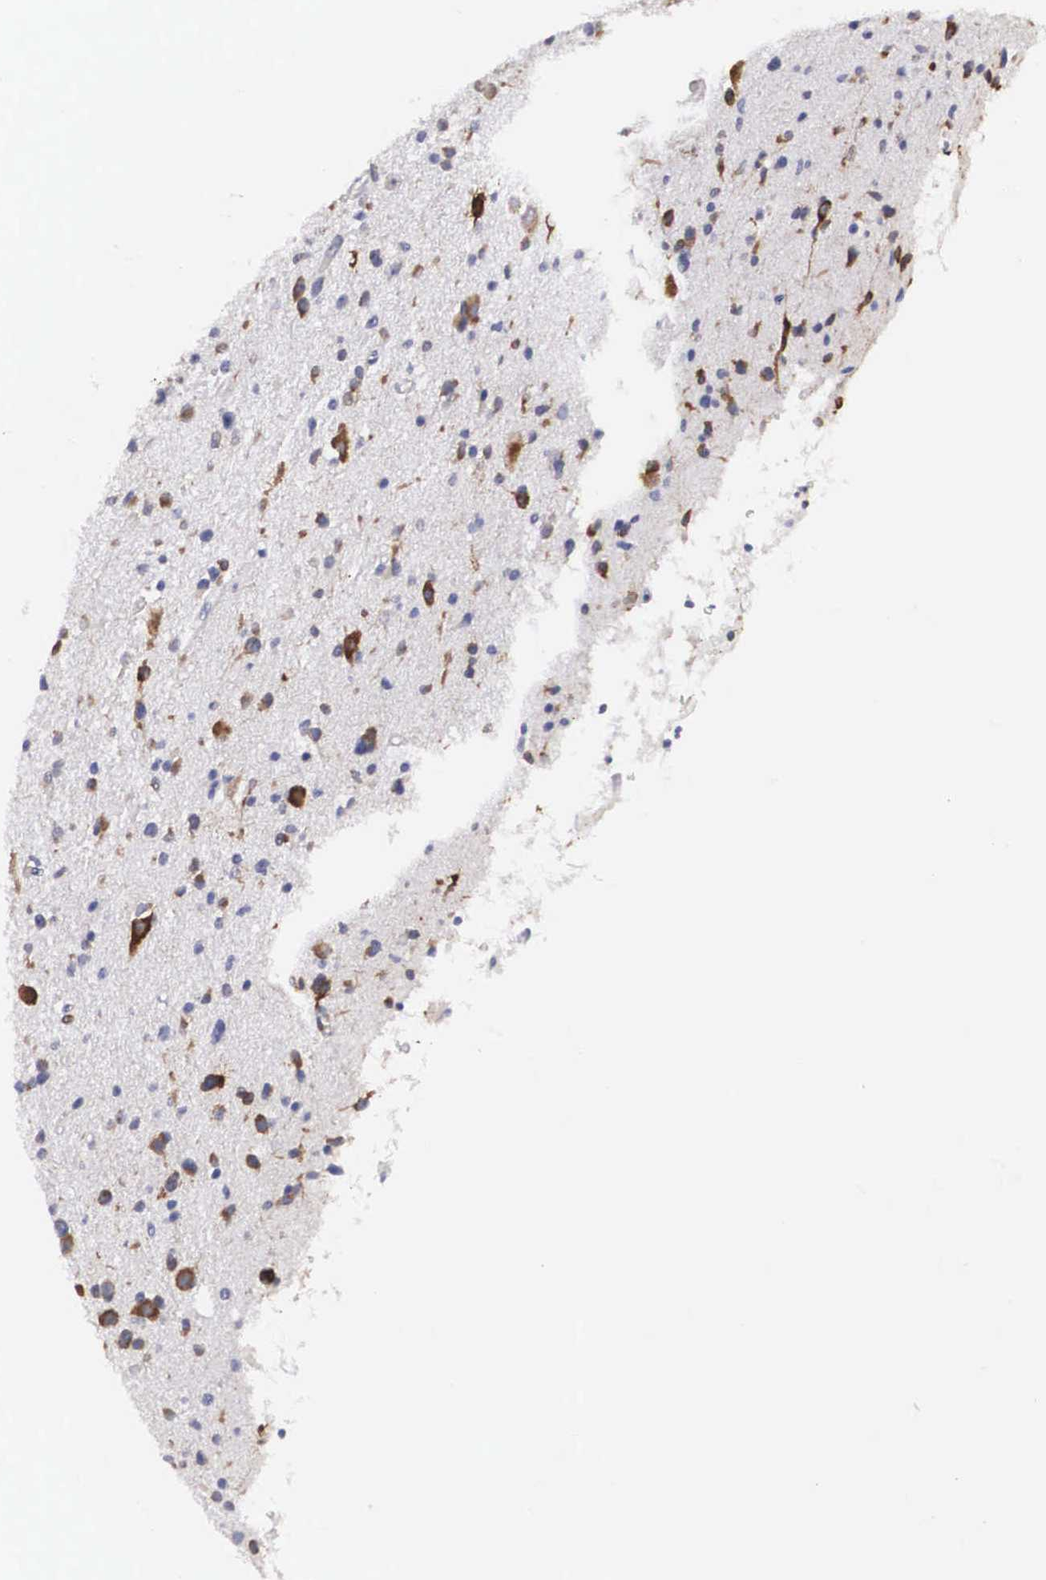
{"staining": {"intensity": "strong", "quantity": "<25%", "location": "cytoplasmic/membranous"}, "tissue": "glioma", "cell_type": "Tumor cells", "image_type": "cancer", "snomed": [{"axis": "morphology", "description": "Glioma, malignant, Low grade"}, {"axis": "topography", "description": "Brain"}], "caption": "Brown immunohistochemical staining in human malignant glioma (low-grade) demonstrates strong cytoplasmic/membranous positivity in about <25% of tumor cells.", "gene": "ARMCX3", "patient": {"sex": "female", "age": 46}}